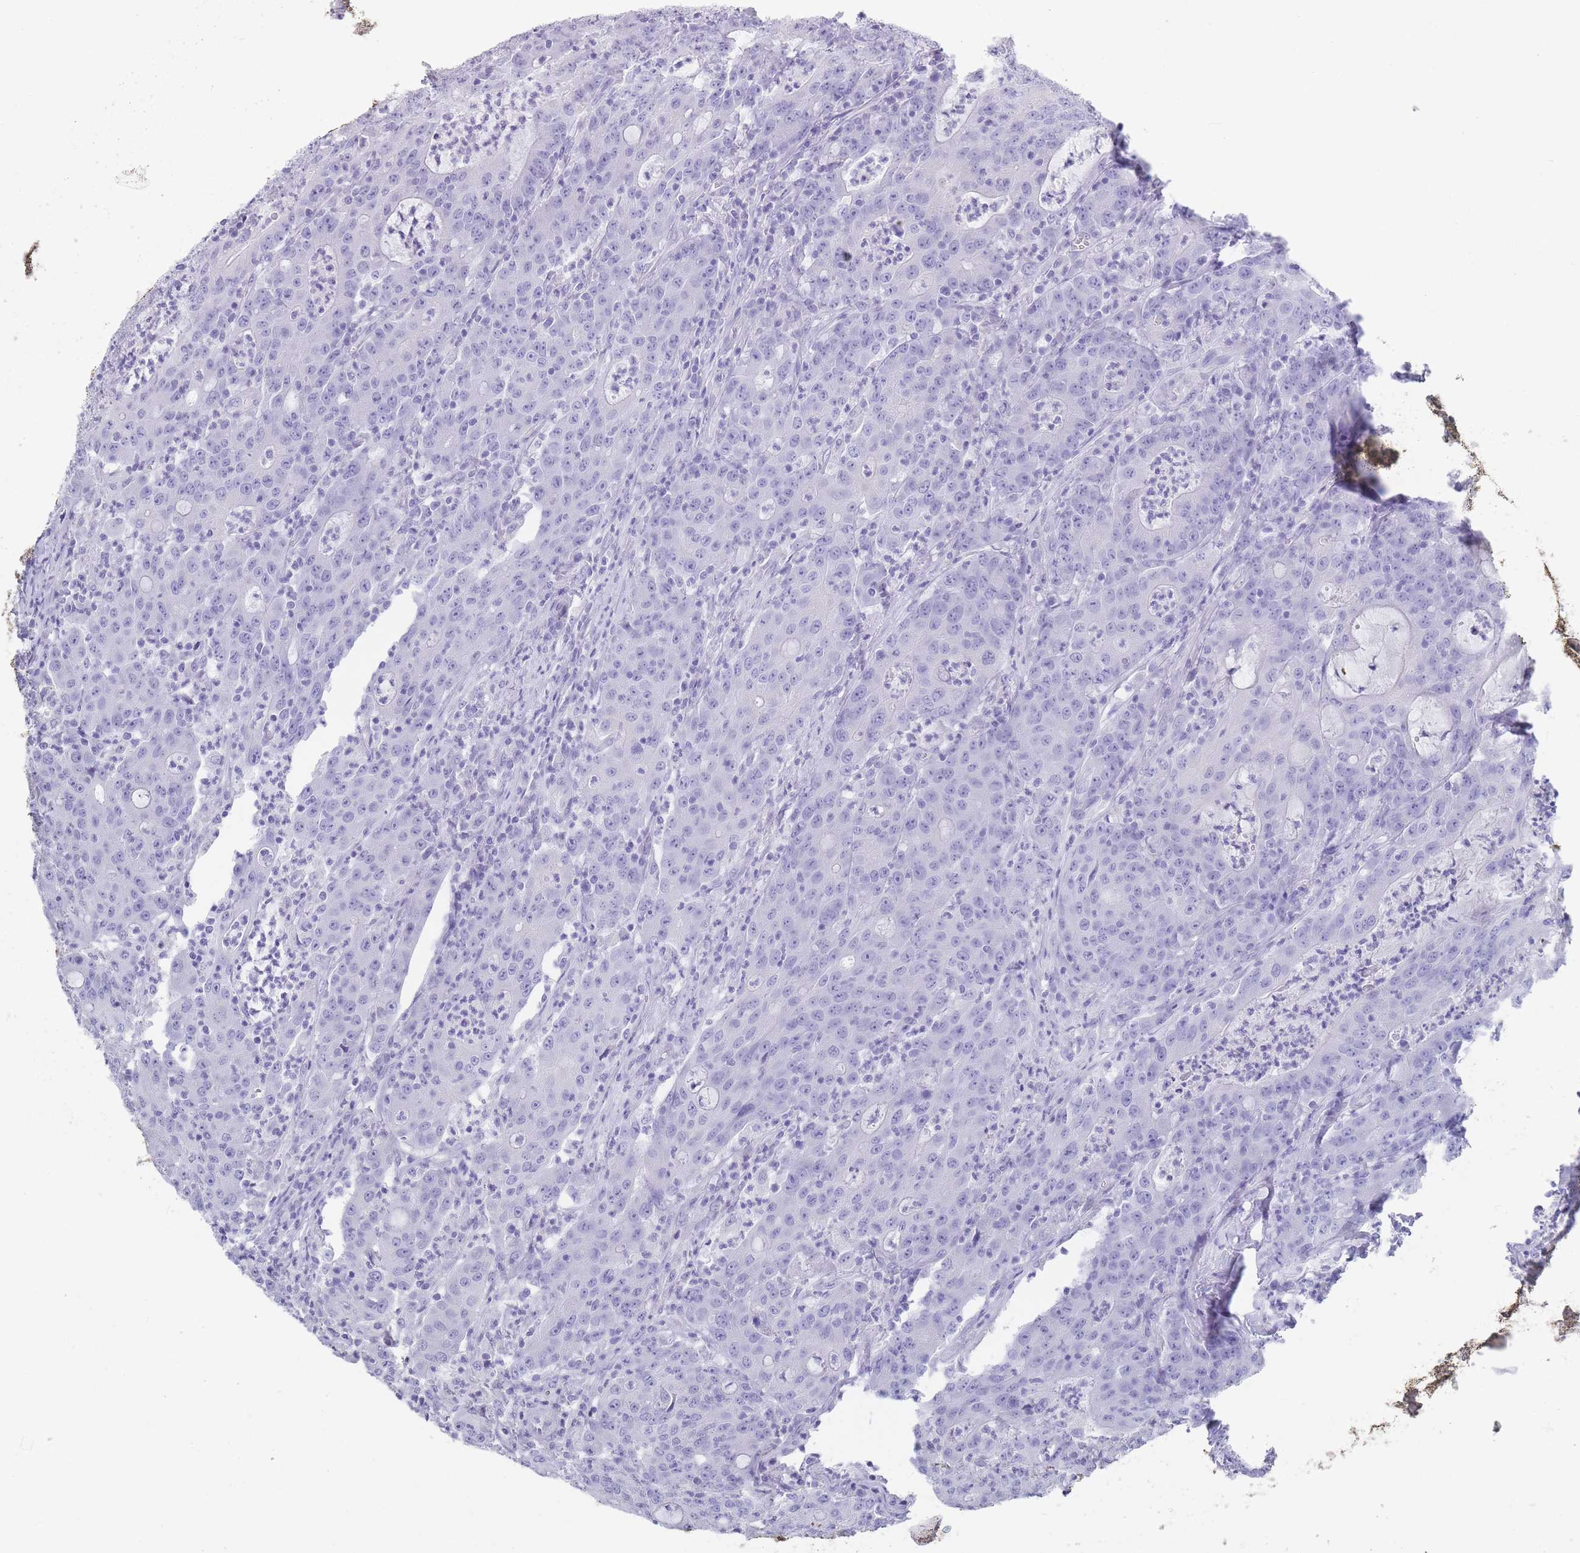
{"staining": {"intensity": "negative", "quantity": "none", "location": "none"}, "tissue": "colorectal cancer", "cell_type": "Tumor cells", "image_type": "cancer", "snomed": [{"axis": "morphology", "description": "Adenocarcinoma, NOS"}, {"axis": "topography", "description": "Colon"}], "caption": "Tumor cells are negative for brown protein staining in colorectal adenocarcinoma.", "gene": "RAB2B", "patient": {"sex": "male", "age": 83}}